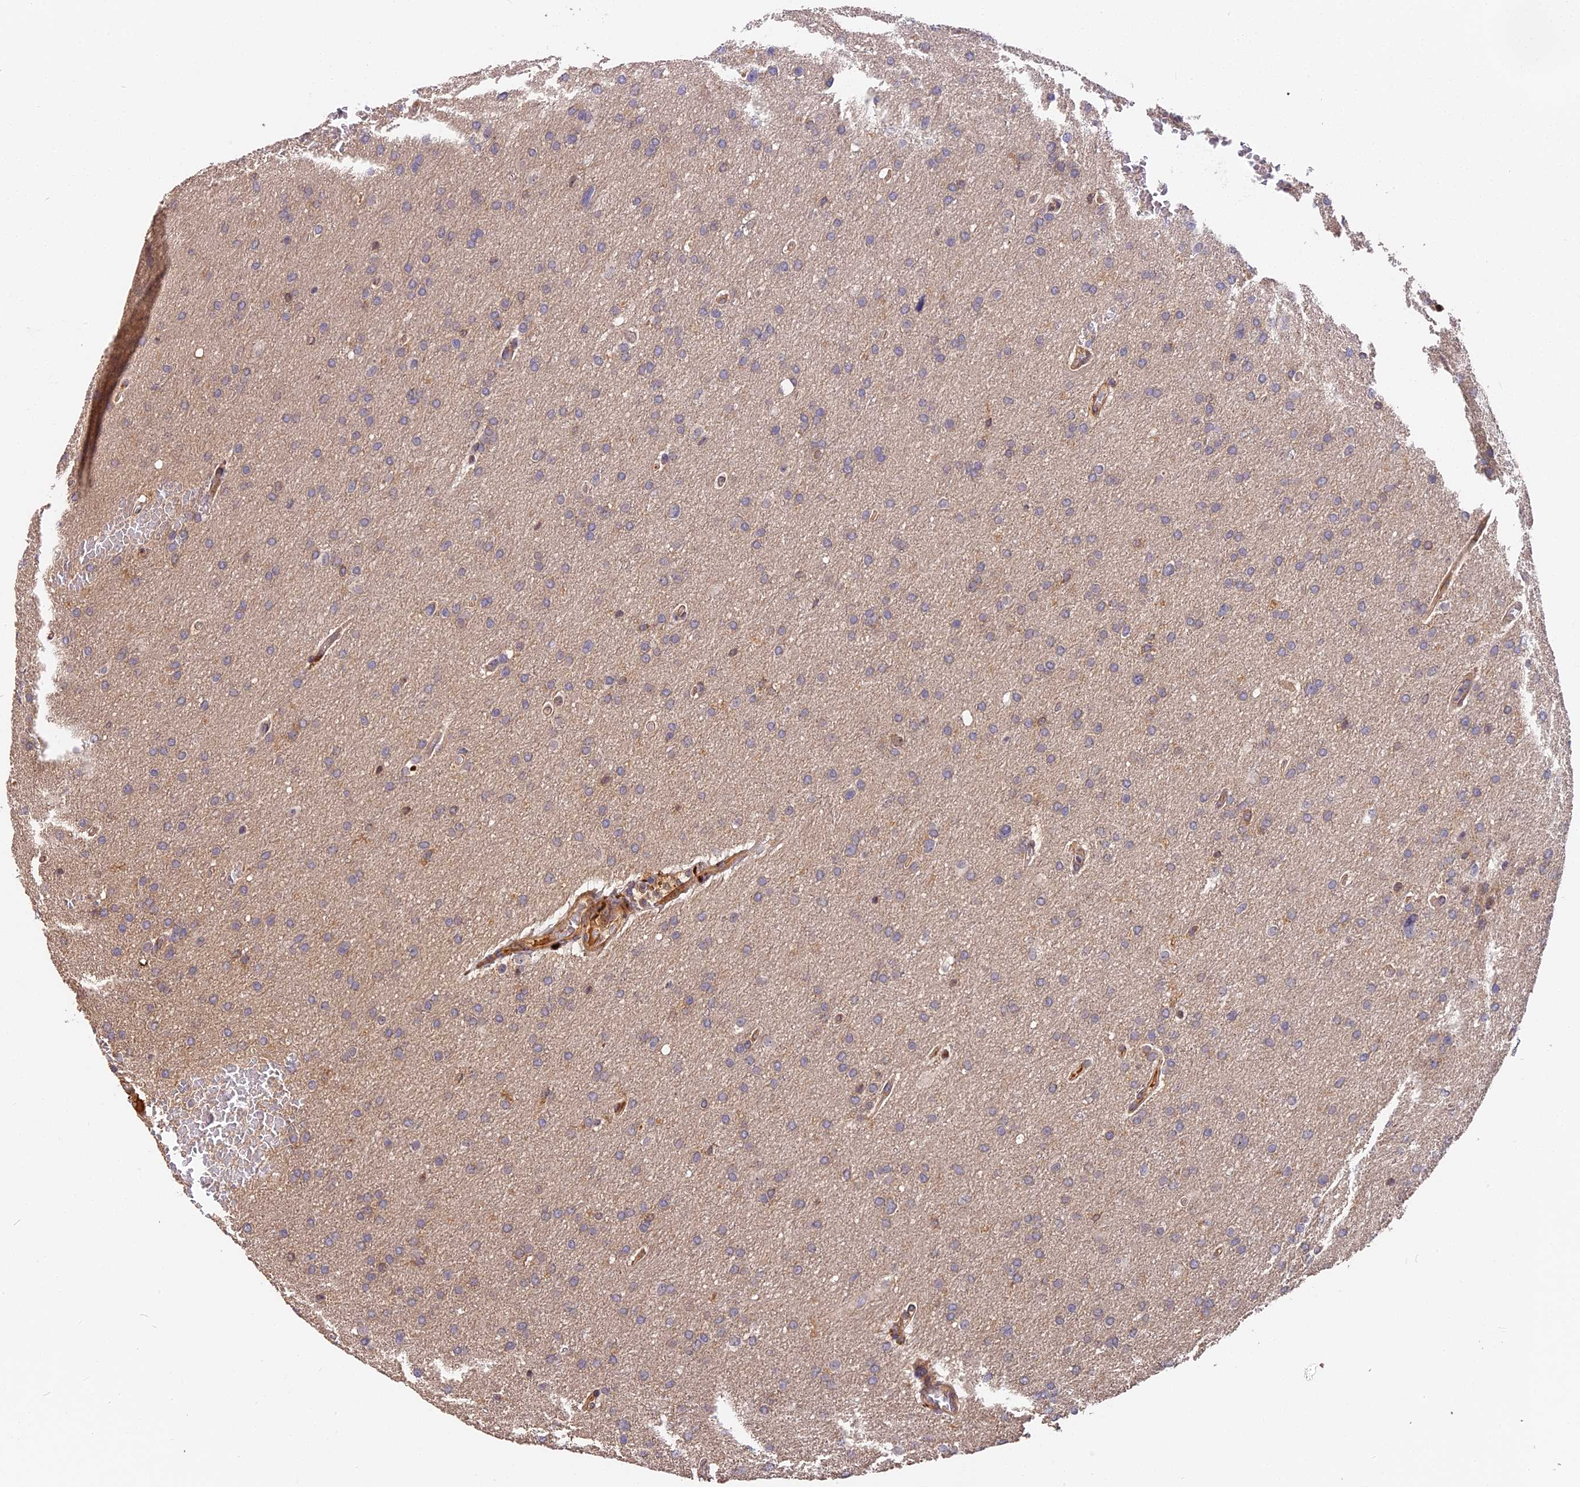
{"staining": {"intensity": "negative", "quantity": "none", "location": "none"}, "tissue": "glioma", "cell_type": "Tumor cells", "image_type": "cancer", "snomed": [{"axis": "morphology", "description": "Glioma, malignant, High grade"}, {"axis": "topography", "description": "Cerebral cortex"}], "caption": "Immunohistochemical staining of human malignant glioma (high-grade) displays no significant expression in tumor cells.", "gene": "ARHGAP17", "patient": {"sex": "female", "age": 36}}